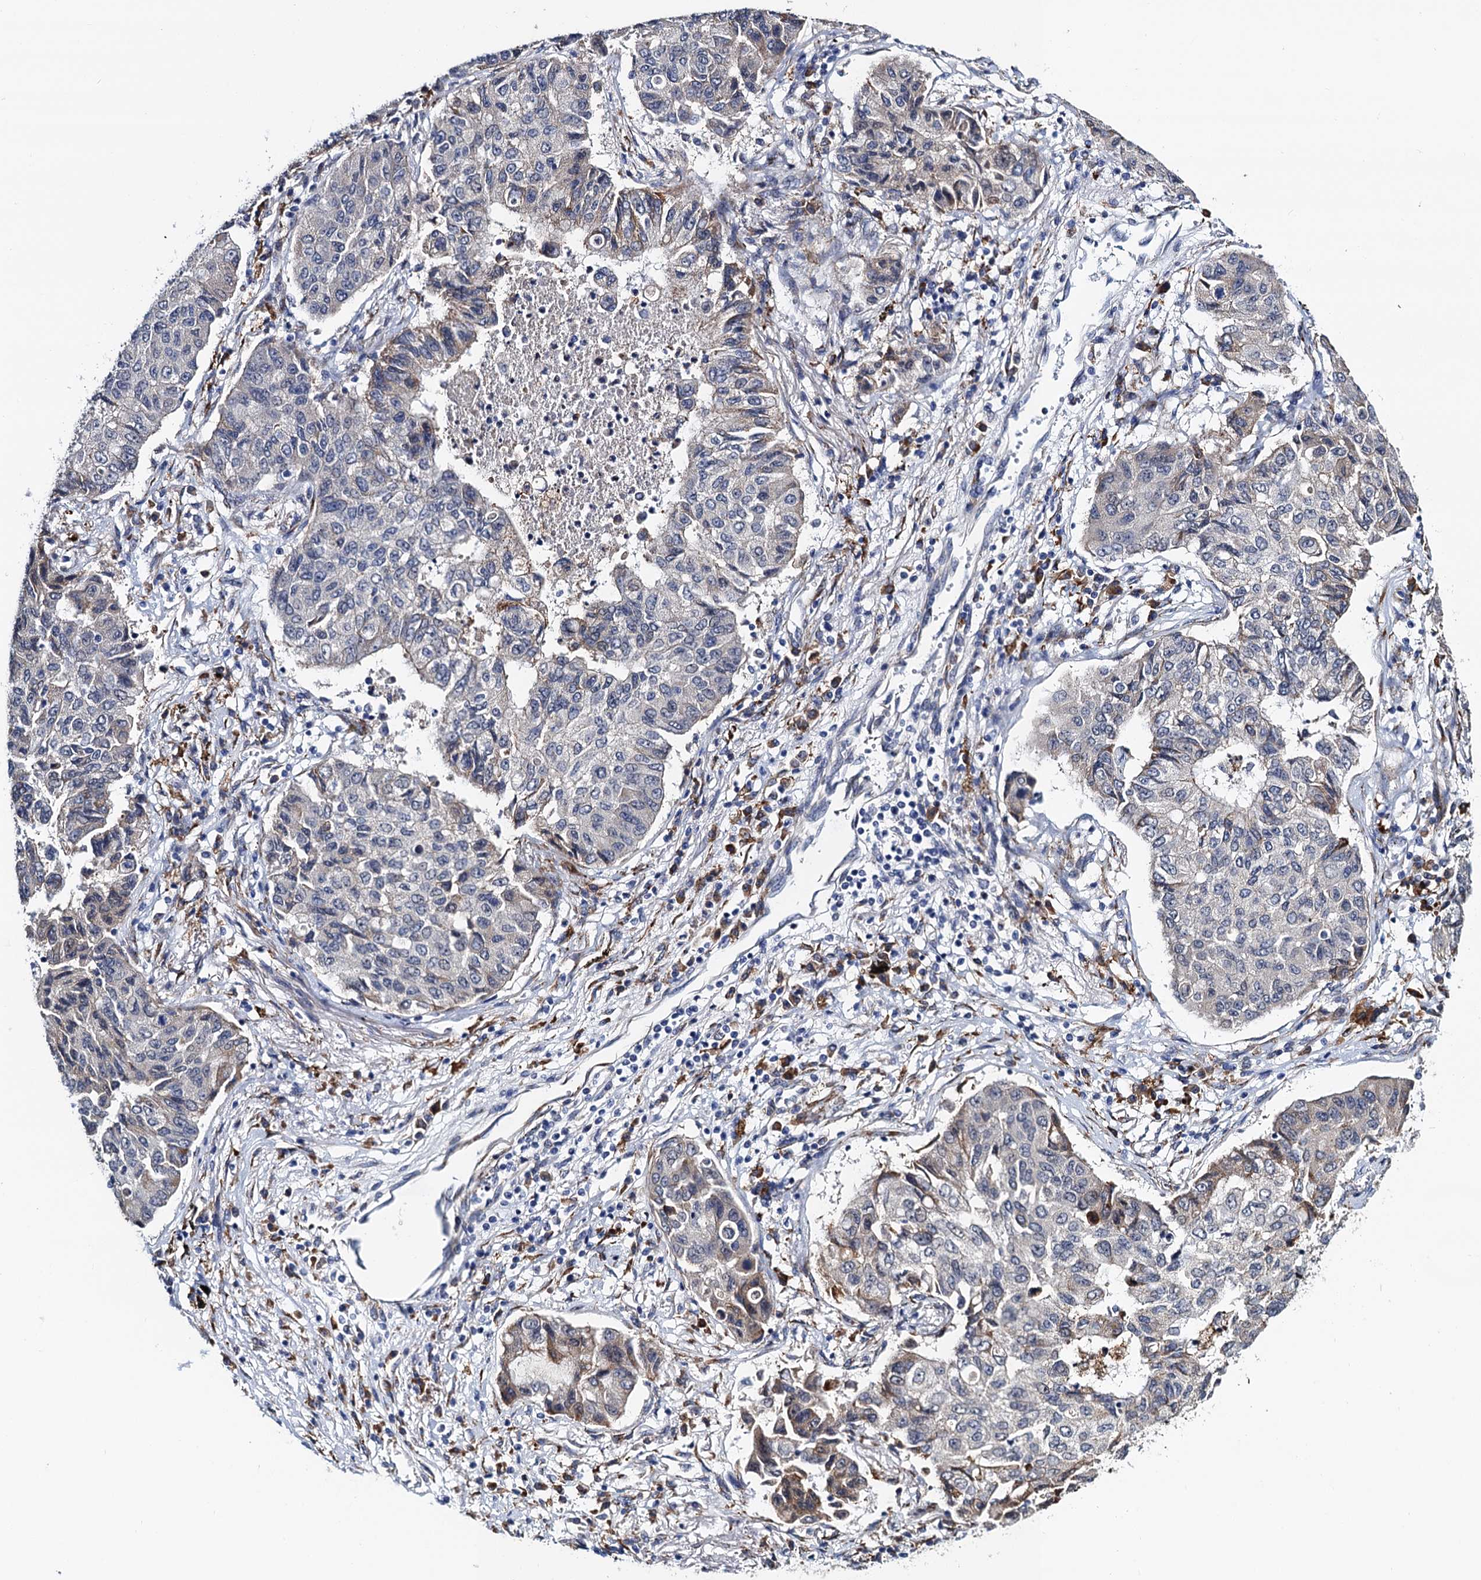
{"staining": {"intensity": "negative", "quantity": "none", "location": "none"}, "tissue": "lung cancer", "cell_type": "Tumor cells", "image_type": "cancer", "snomed": [{"axis": "morphology", "description": "Squamous cell carcinoma, NOS"}, {"axis": "topography", "description": "Lung"}], "caption": "Human lung cancer (squamous cell carcinoma) stained for a protein using IHC exhibits no staining in tumor cells.", "gene": "SLC7A10", "patient": {"sex": "male", "age": 74}}